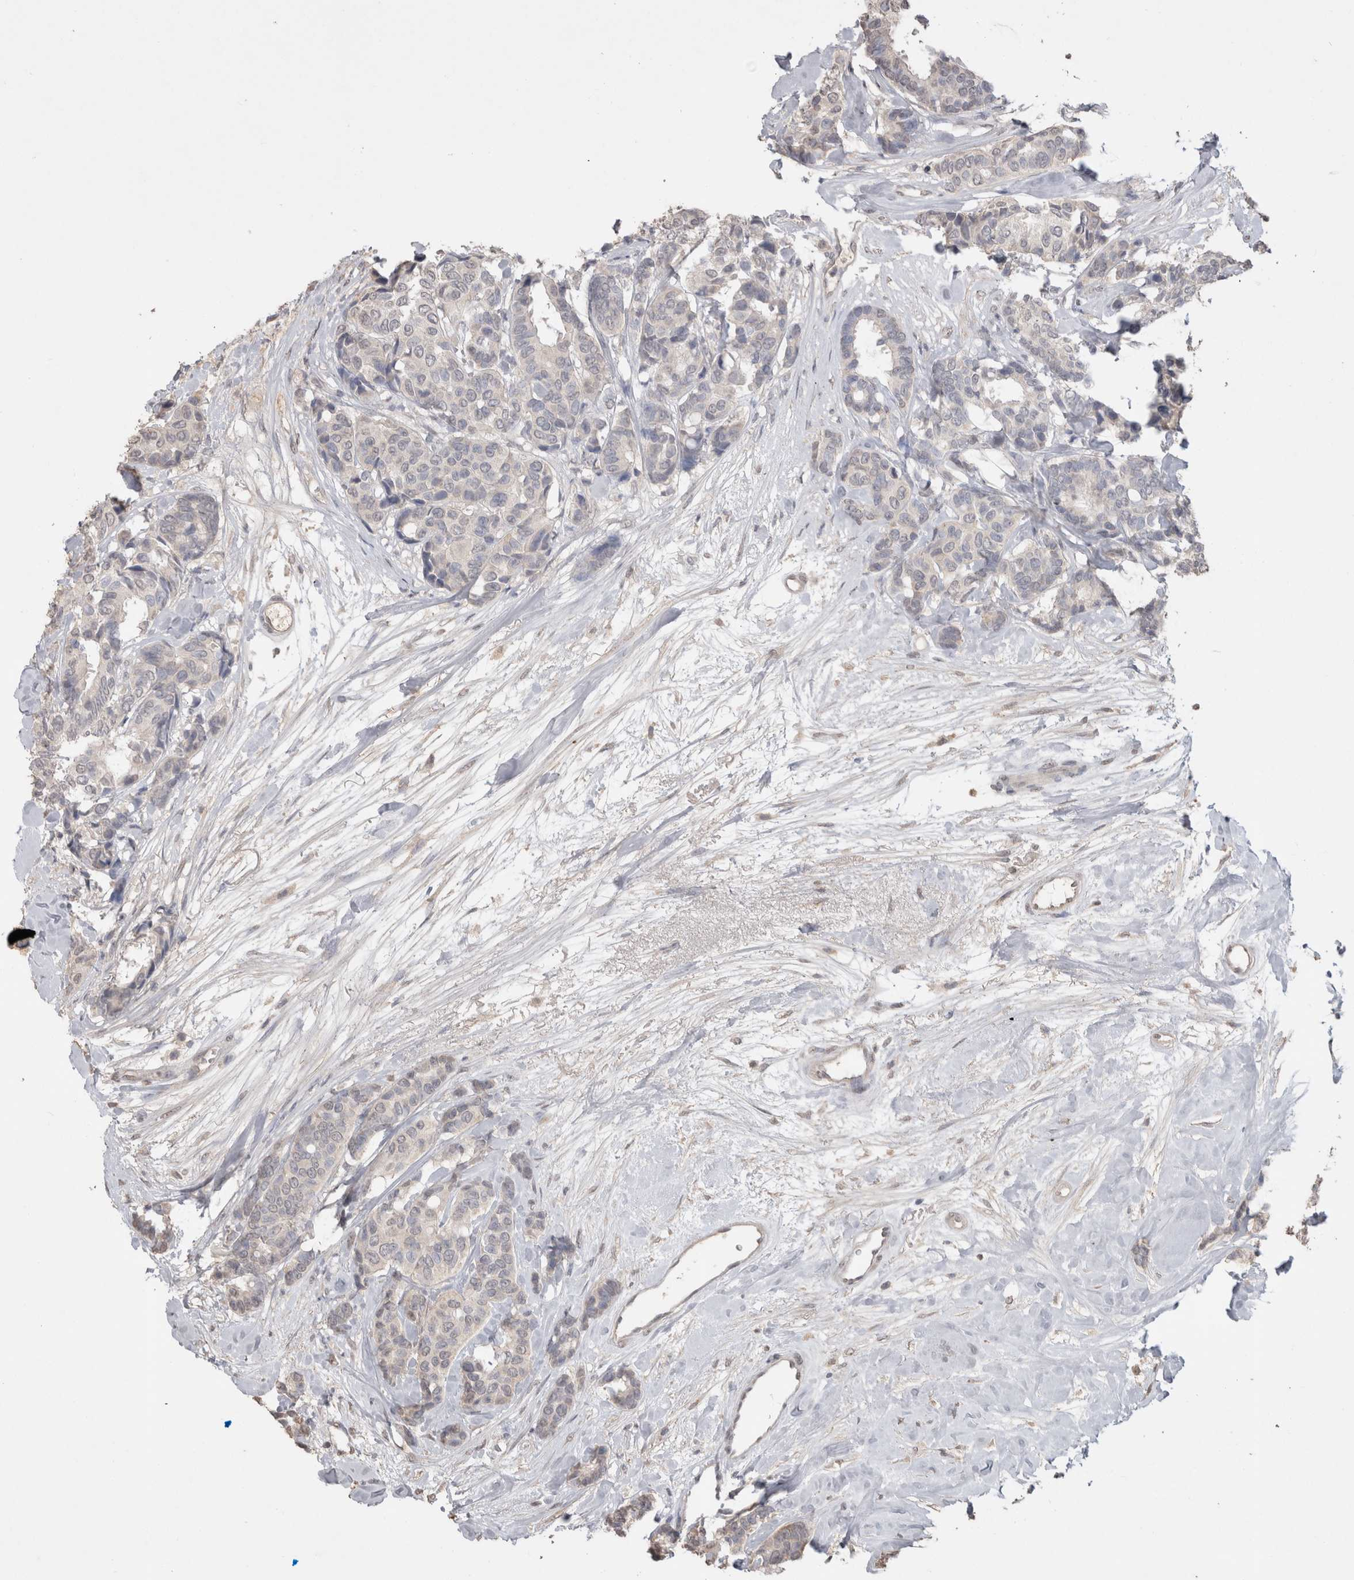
{"staining": {"intensity": "negative", "quantity": "none", "location": "none"}, "tissue": "breast cancer", "cell_type": "Tumor cells", "image_type": "cancer", "snomed": [{"axis": "morphology", "description": "Duct carcinoma"}, {"axis": "topography", "description": "Breast"}], "caption": "Breast cancer (infiltrating ductal carcinoma) was stained to show a protein in brown. There is no significant expression in tumor cells.", "gene": "NAALADL2", "patient": {"sex": "female", "age": 87}}